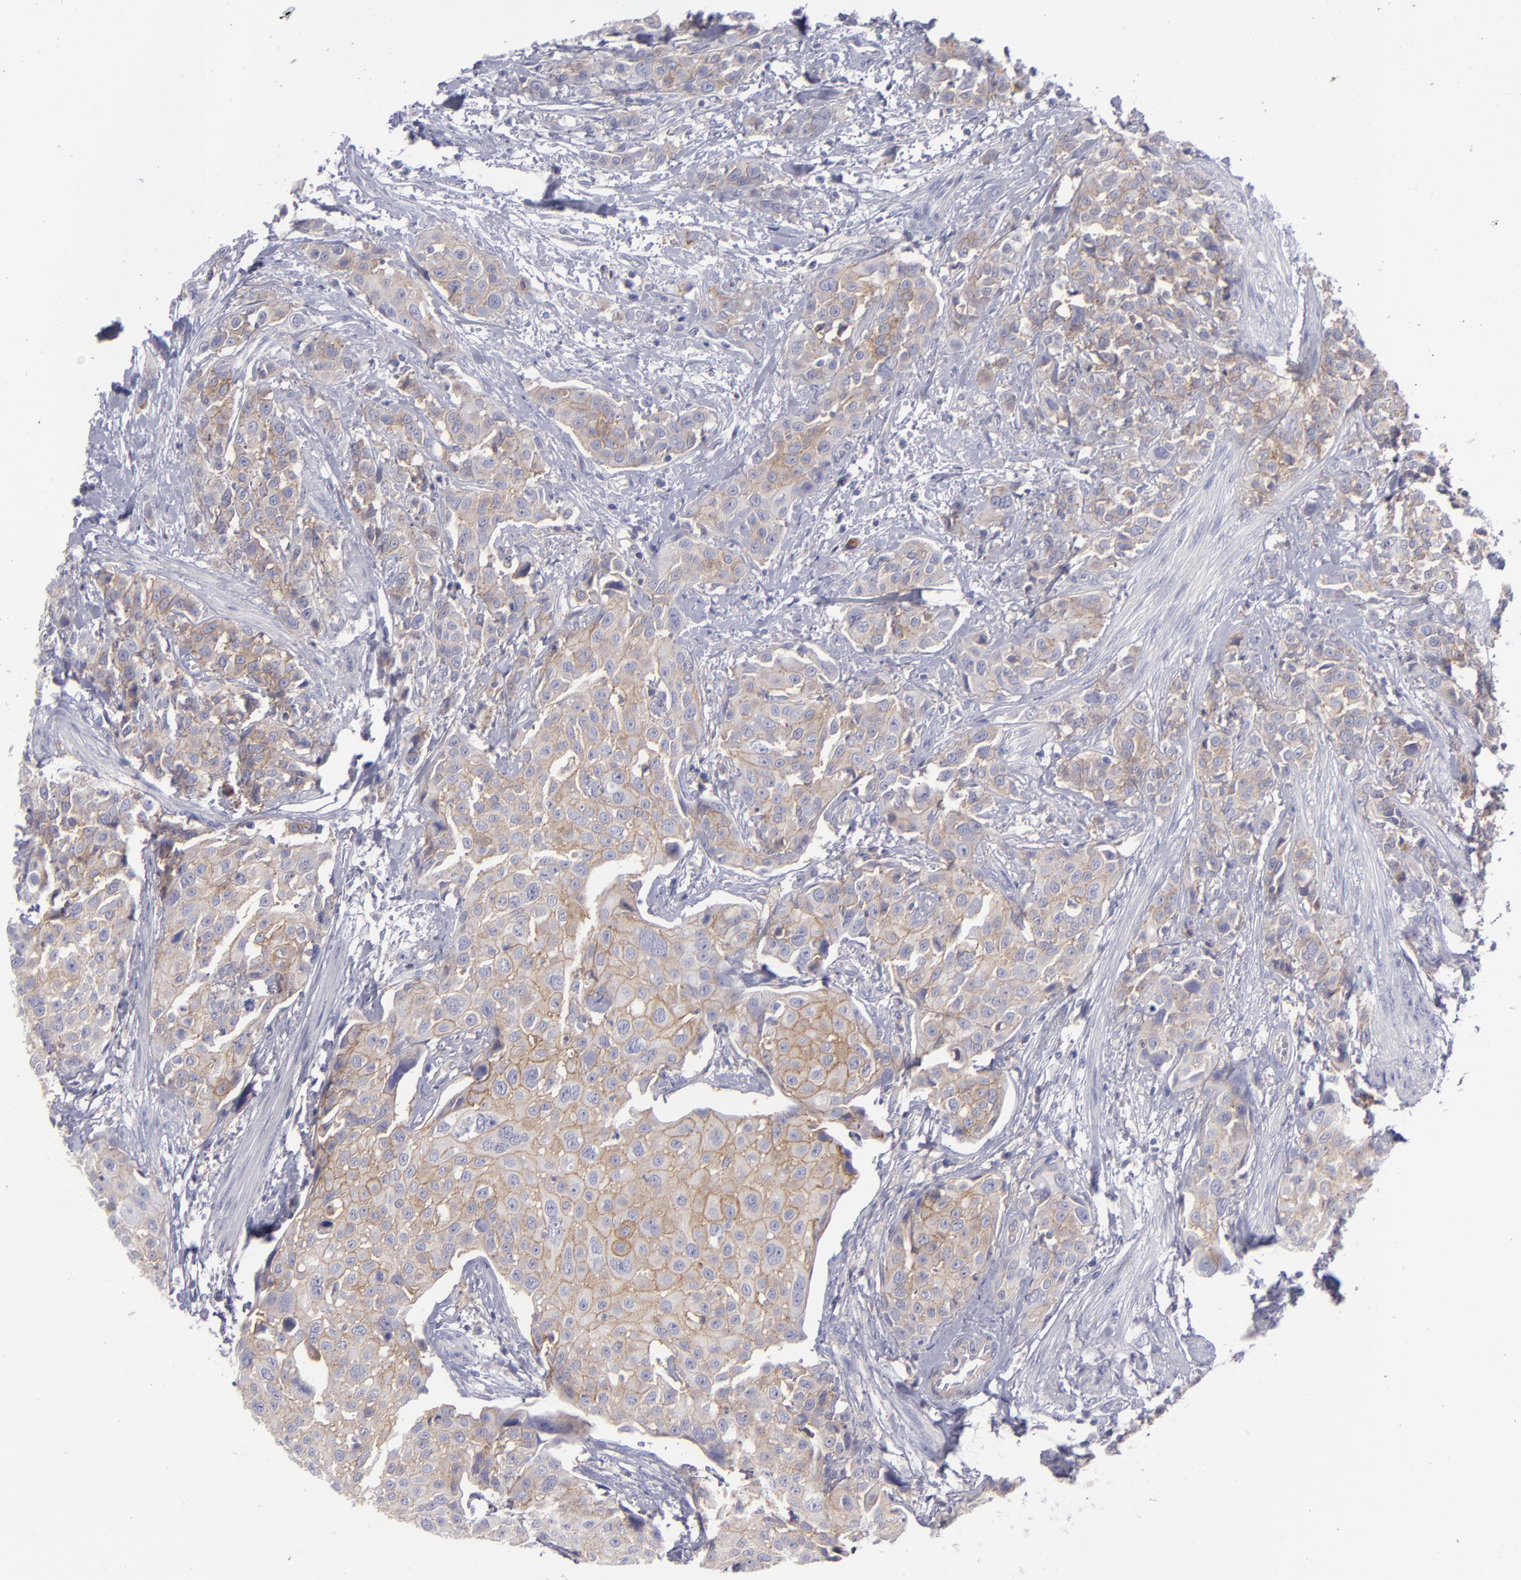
{"staining": {"intensity": "moderate", "quantity": ">75%", "location": "cytoplasmic/membranous"}, "tissue": "urothelial cancer", "cell_type": "Tumor cells", "image_type": "cancer", "snomed": [{"axis": "morphology", "description": "Urothelial carcinoma, High grade"}, {"axis": "topography", "description": "Urinary bladder"}], "caption": "High-power microscopy captured an immunohistochemistry photomicrograph of urothelial carcinoma (high-grade), revealing moderate cytoplasmic/membranous staining in about >75% of tumor cells. The protein is shown in brown color, while the nuclei are stained blue.", "gene": "BSG", "patient": {"sex": "male", "age": 56}}